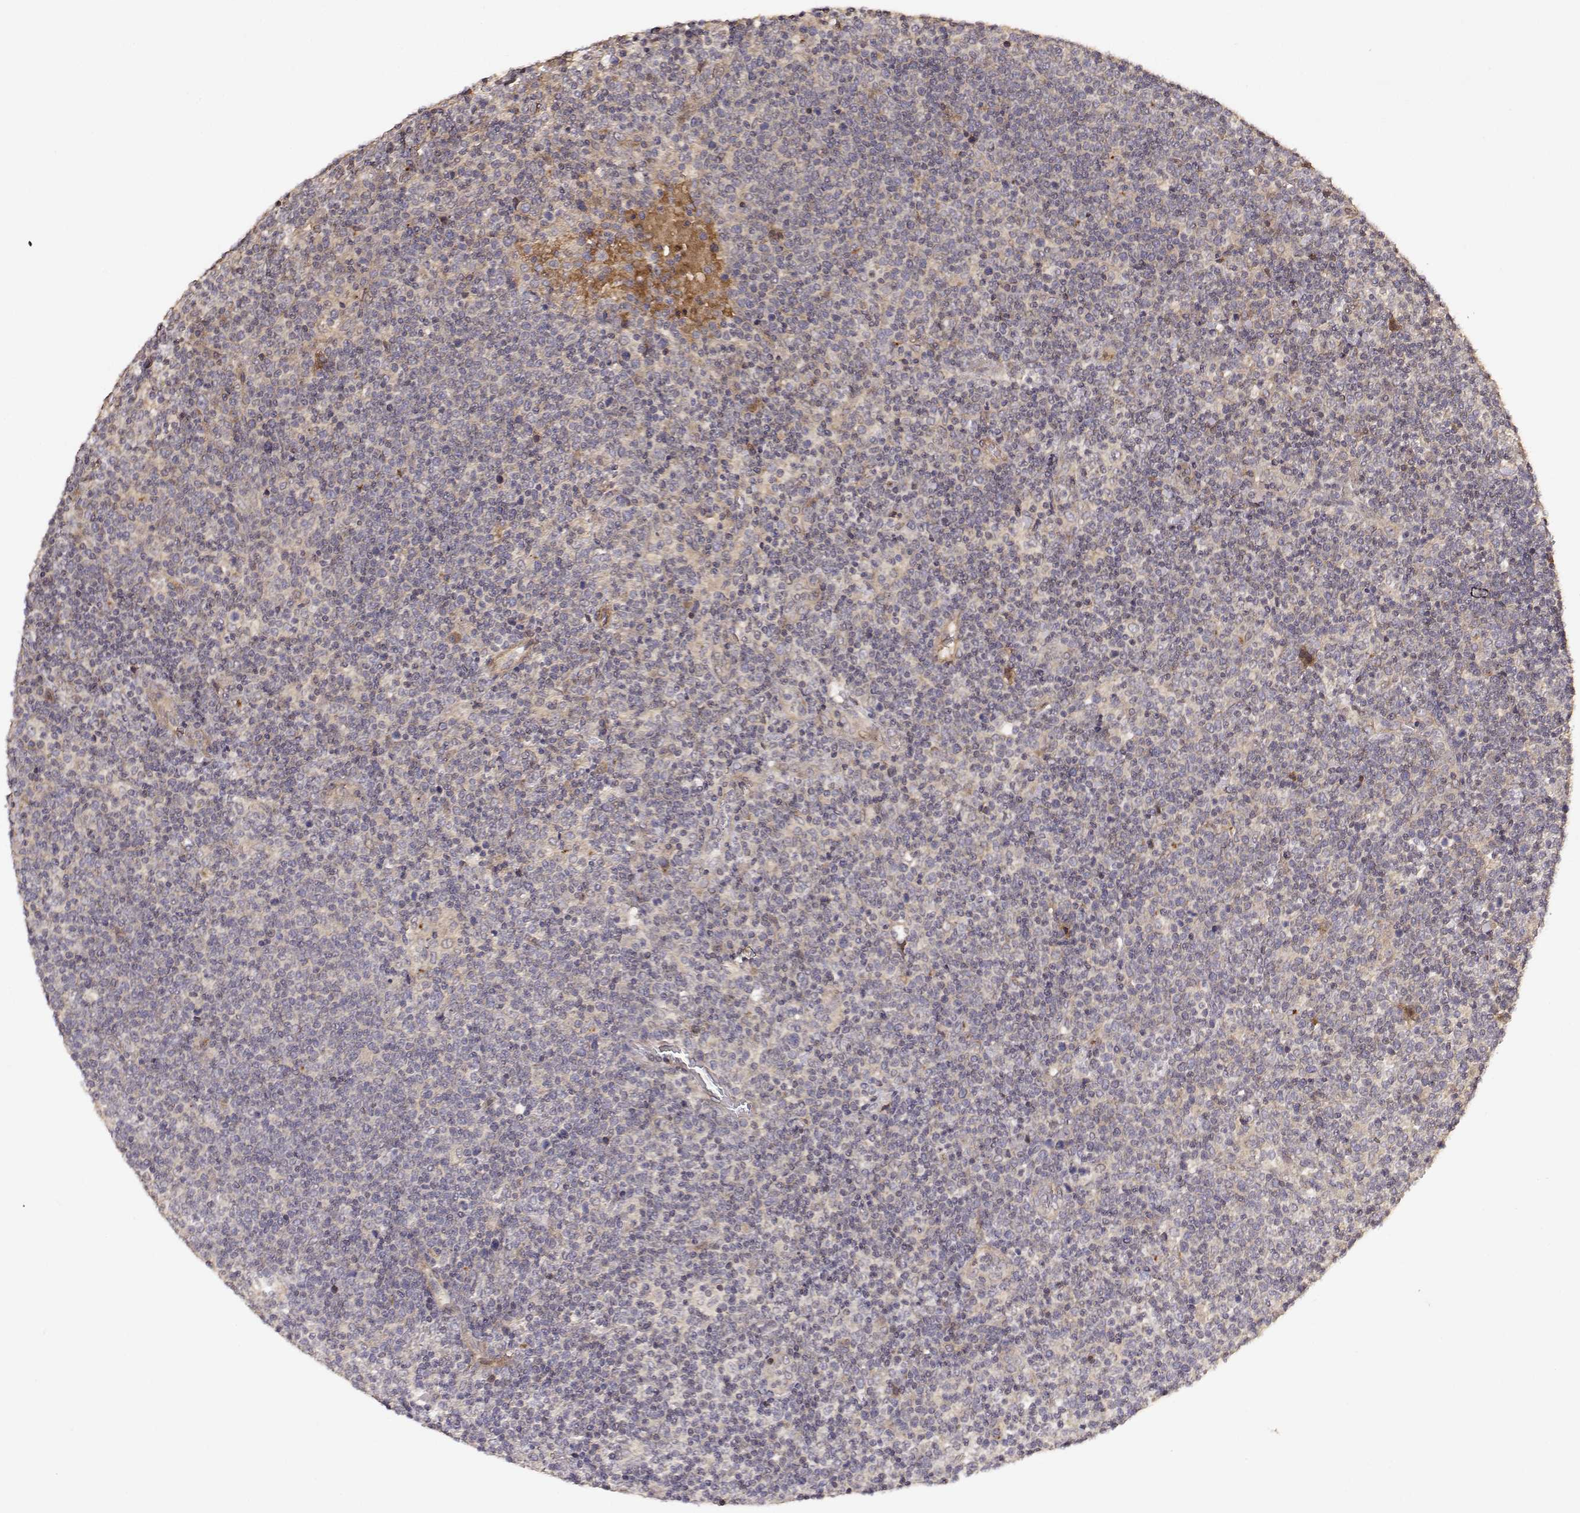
{"staining": {"intensity": "weak", "quantity": ">75%", "location": "cytoplasmic/membranous"}, "tissue": "lymphoma", "cell_type": "Tumor cells", "image_type": "cancer", "snomed": [{"axis": "morphology", "description": "Malignant lymphoma, non-Hodgkin's type, High grade"}, {"axis": "topography", "description": "Lymph node"}], "caption": "High-power microscopy captured an IHC micrograph of high-grade malignant lymphoma, non-Hodgkin's type, revealing weak cytoplasmic/membranous positivity in about >75% of tumor cells.", "gene": "PICK1", "patient": {"sex": "male", "age": 61}}